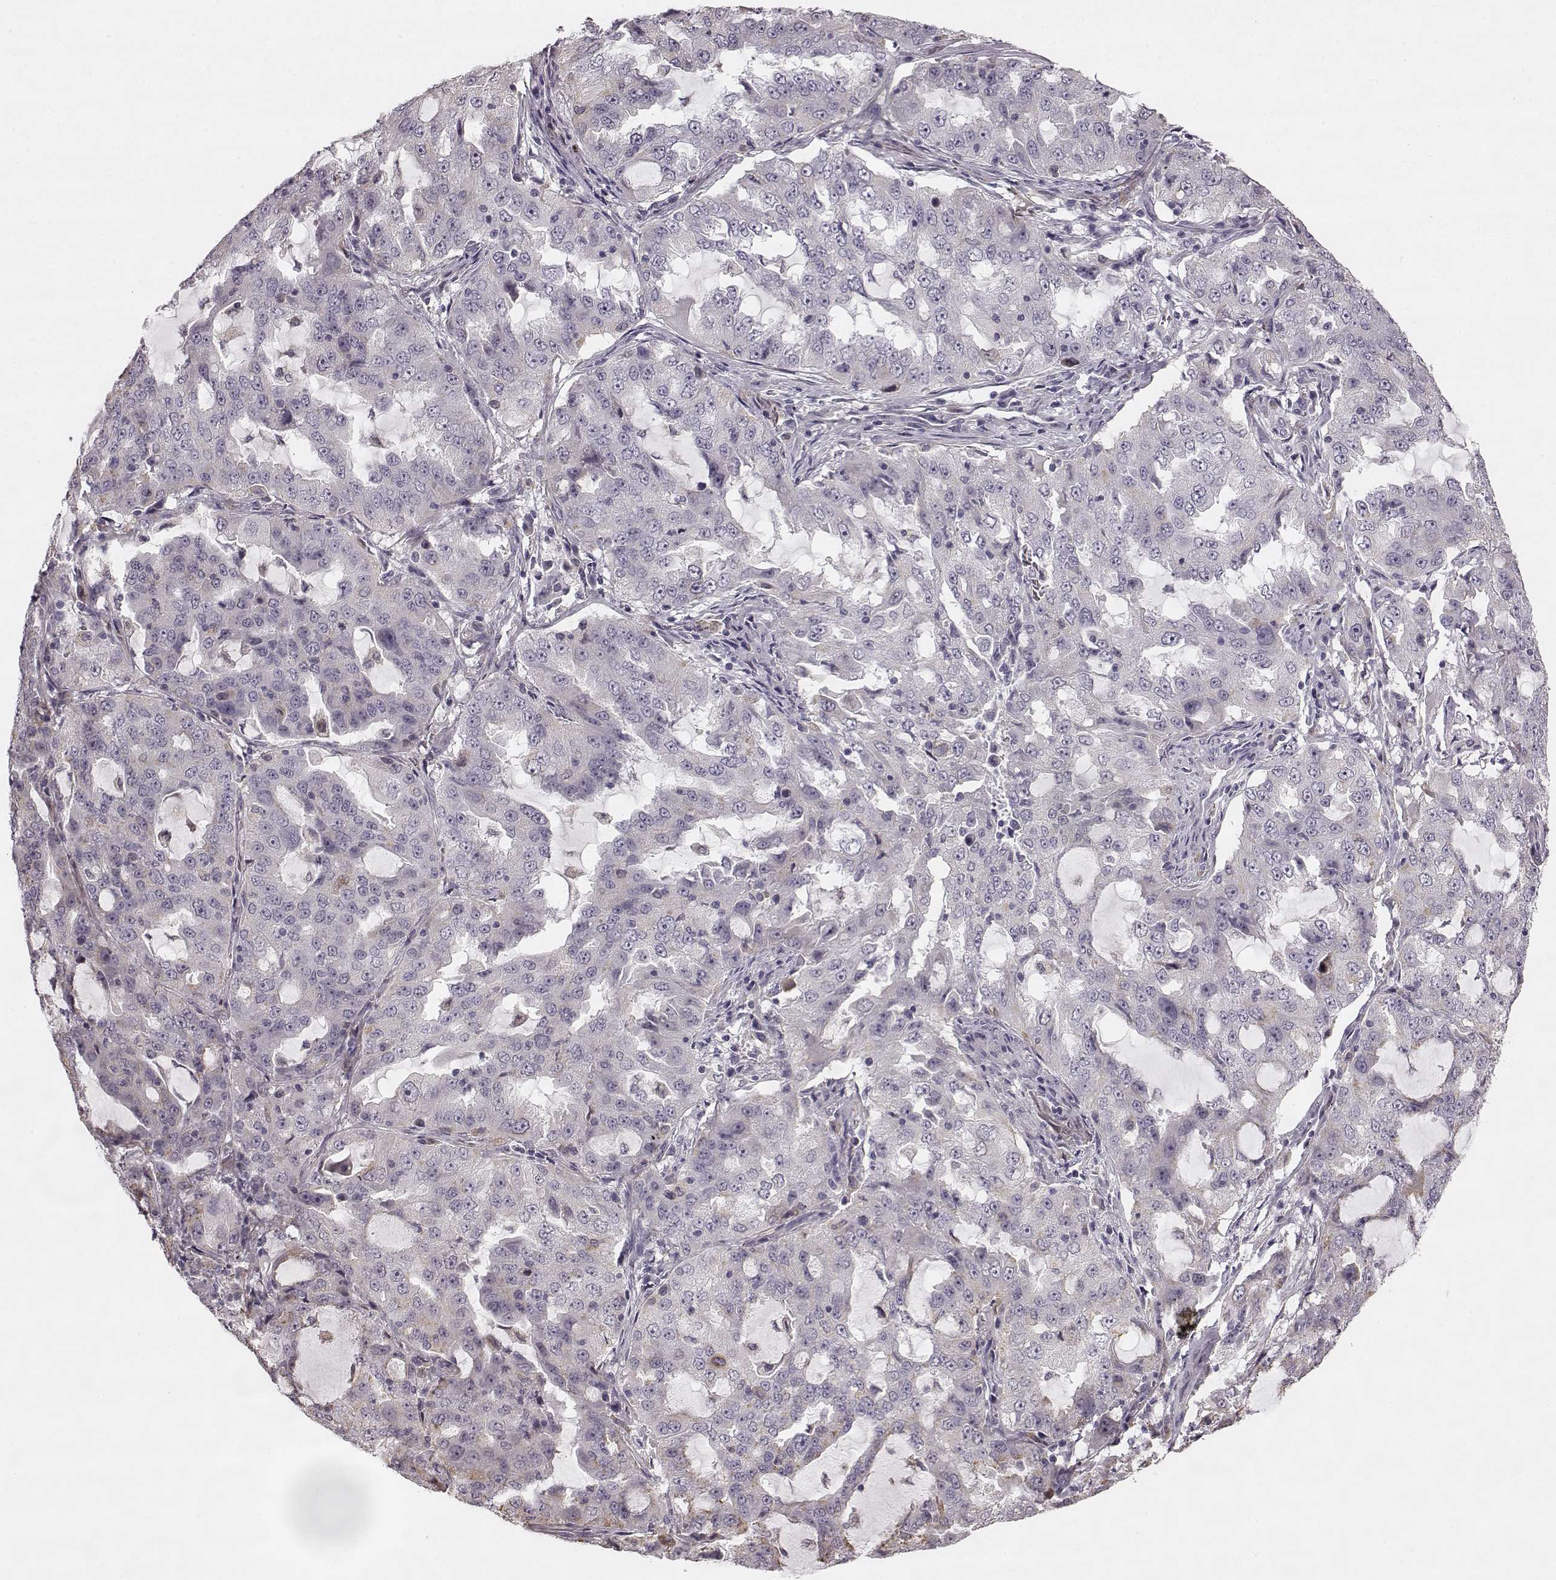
{"staining": {"intensity": "weak", "quantity": "<25%", "location": "cytoplasmic/membranous"}, "tissue": "lung cancer", "cell_type": "Tumor cells", "image_type": "cancer", "snomed": [{"axis": "morphology", "description": "Adenocarcinoma, NOS"}, {"axis": "topography", "description": "Lung"}], "caption": "Immunohistochemical staining of adenocarcinoma (lung) demonstrates no significant expression in tumor cells. The staining is performed using DAB brown chromogen with nuclei counter-stained in using hematoxylin.", "gene": "HMMR", "patient": {"sex": "female", "age": 61}}